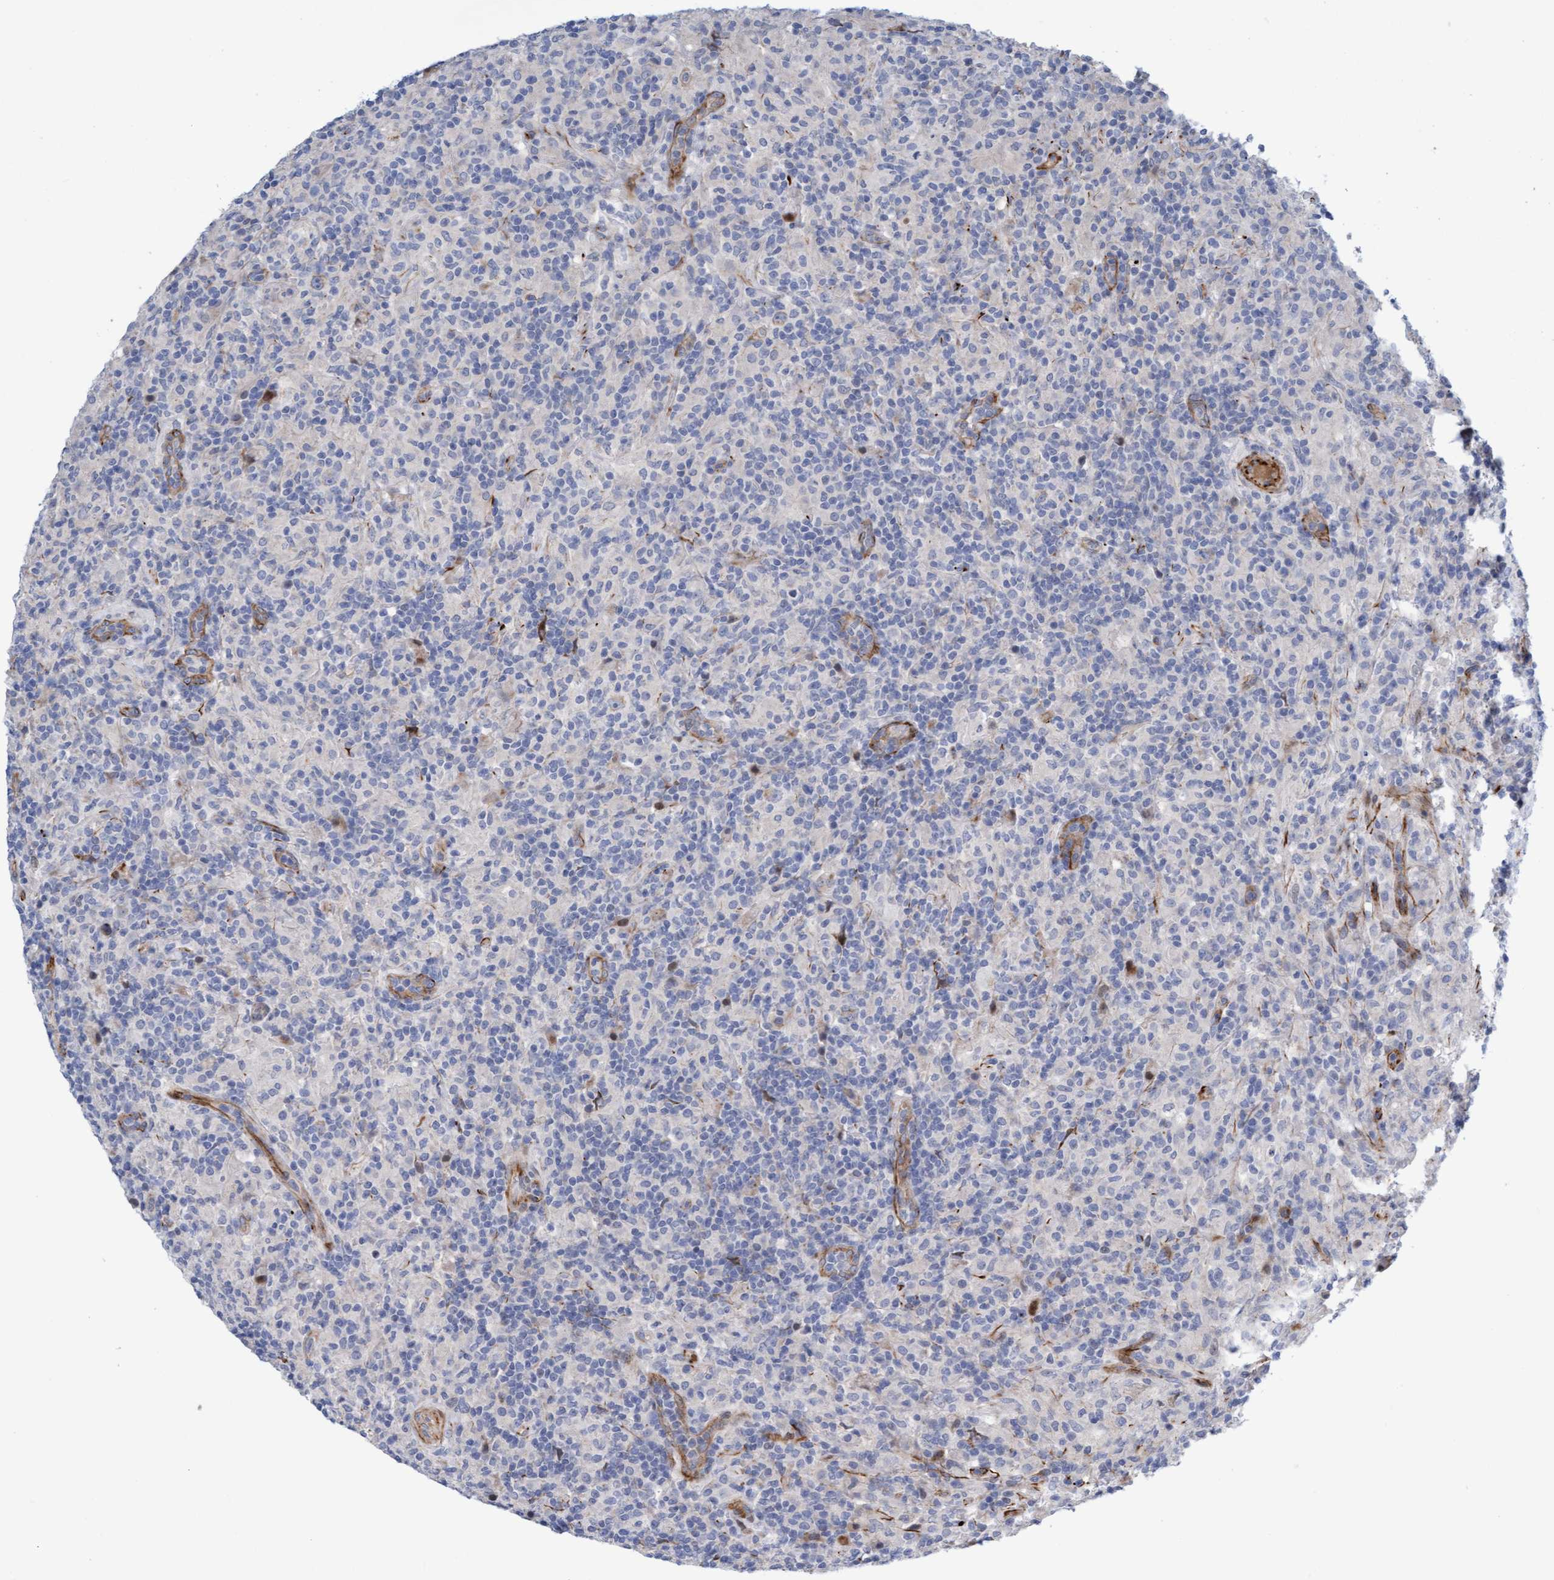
{"staining": {"intensity": "weak", "quantity": "<25%", "location": "cytoplasmic/membranous"}, "tissue": "lymphoma", "cell_type": "Tumor cells", "image_type": "cancer", "snomed": [{"axis": "morphology", "description": "Hodgkin's disease, NOS"}, {"axis": "topography", "description": "Lymph node"}], "caption": "Photomicrograph shows no protein positivity in tumor cells of lymphoma tissue. (Stains: DAB immunohistochemistry (IHC) with hematoxylin counter stain, Microscopy: brightfield microscopy at high magnification).", "gene": "POLG2", "patient": {"sex": "male", "age": 70}}